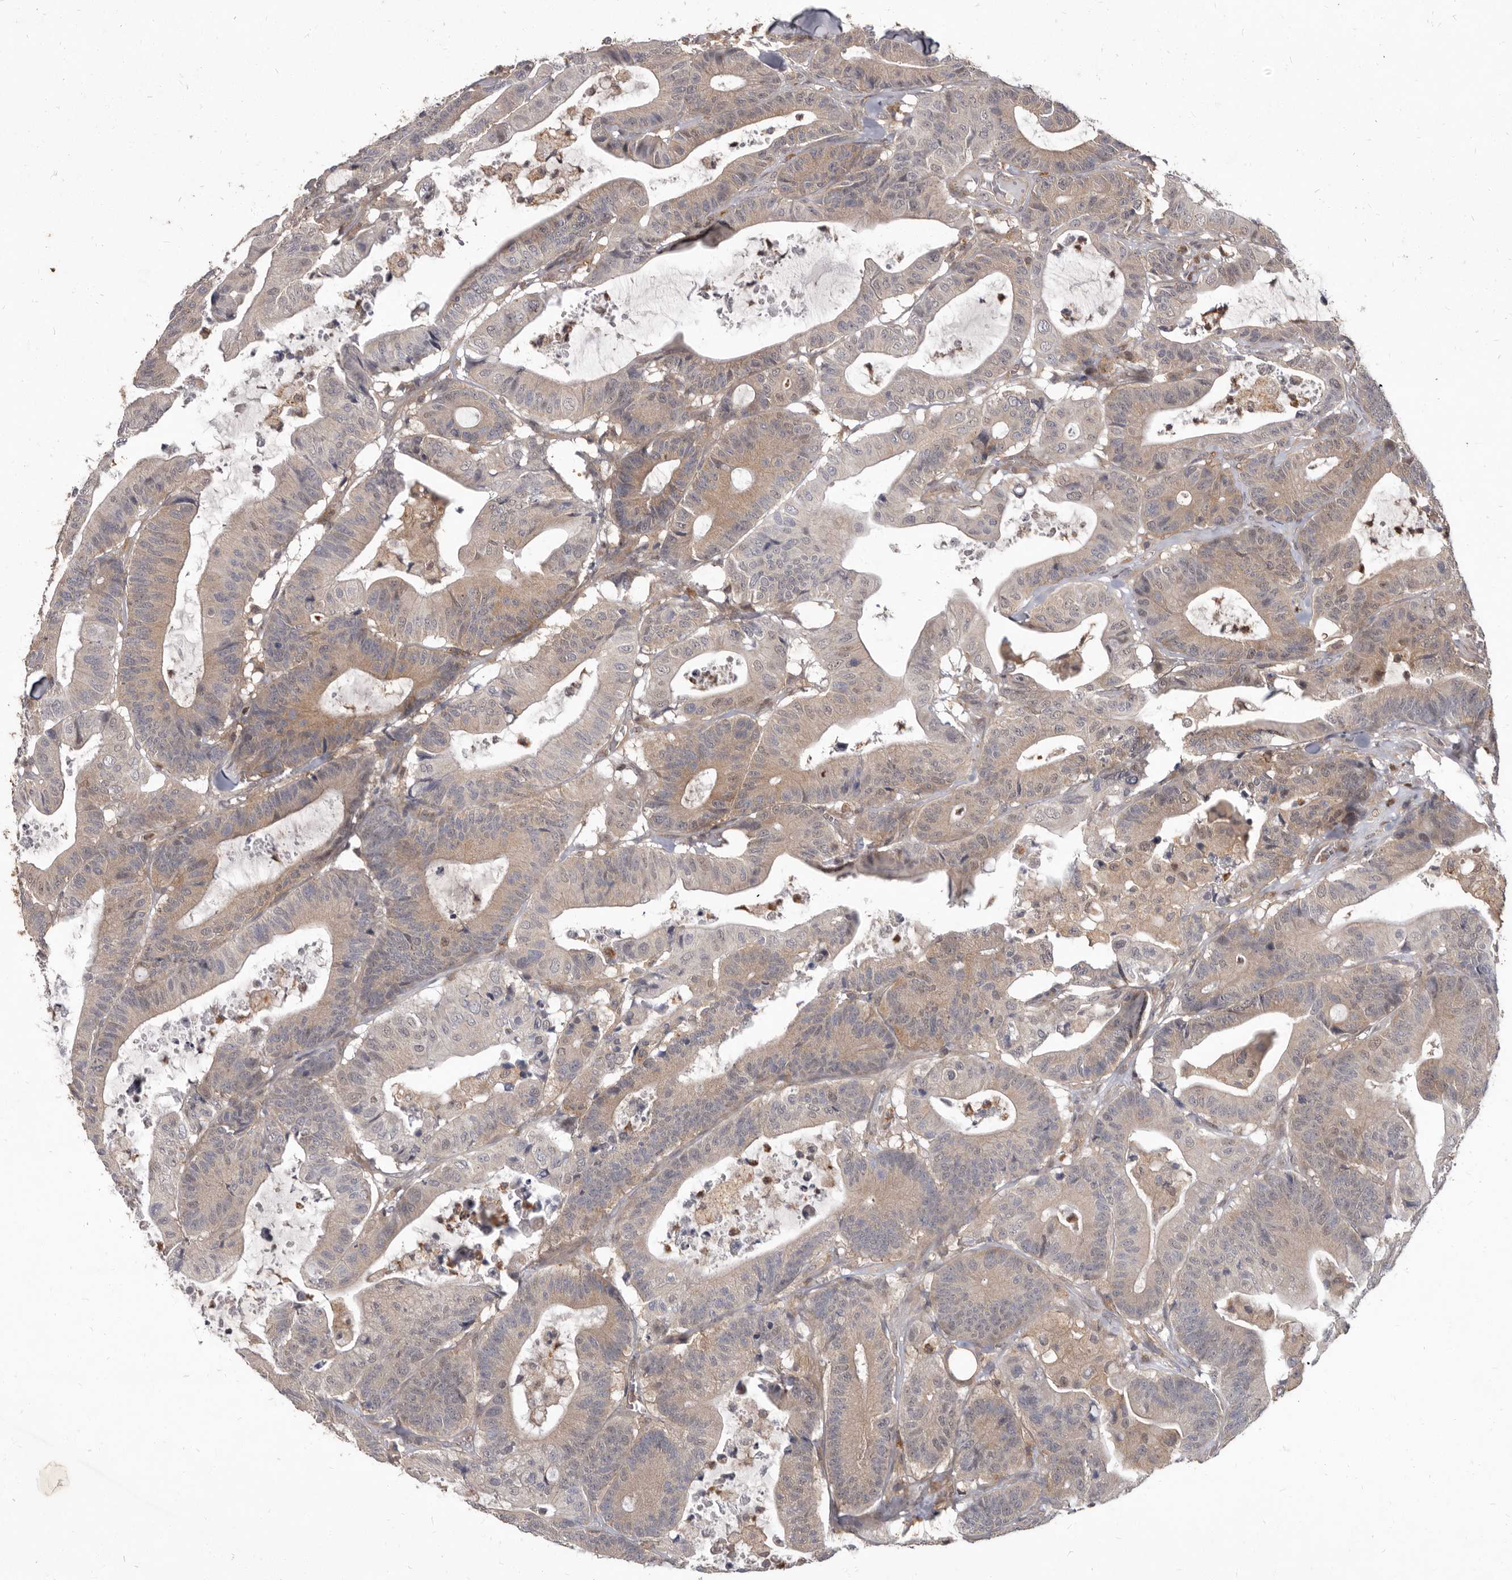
{"staining": {"intensity": "weak", "quantity": "25%-75%", "location": "cytoplasmic/membranous"}, "tissue": "colorectal cancer", "cell_type": "Tumor cells", "image_type": "cancer", "snomed": [{"axis": "morphology", "description": "Adenocarcinoma, NOS"}, {"axis": "topography", "description": "Colon"}], "caption": "Weak cytoplasmic/membranous positivity is appreciated in approximately 25%-75% of tumor cells in colorectal cancer (adenocarcinoma).", "gene": "ACLY", "patient": {"sex": "female", "age": 84}}